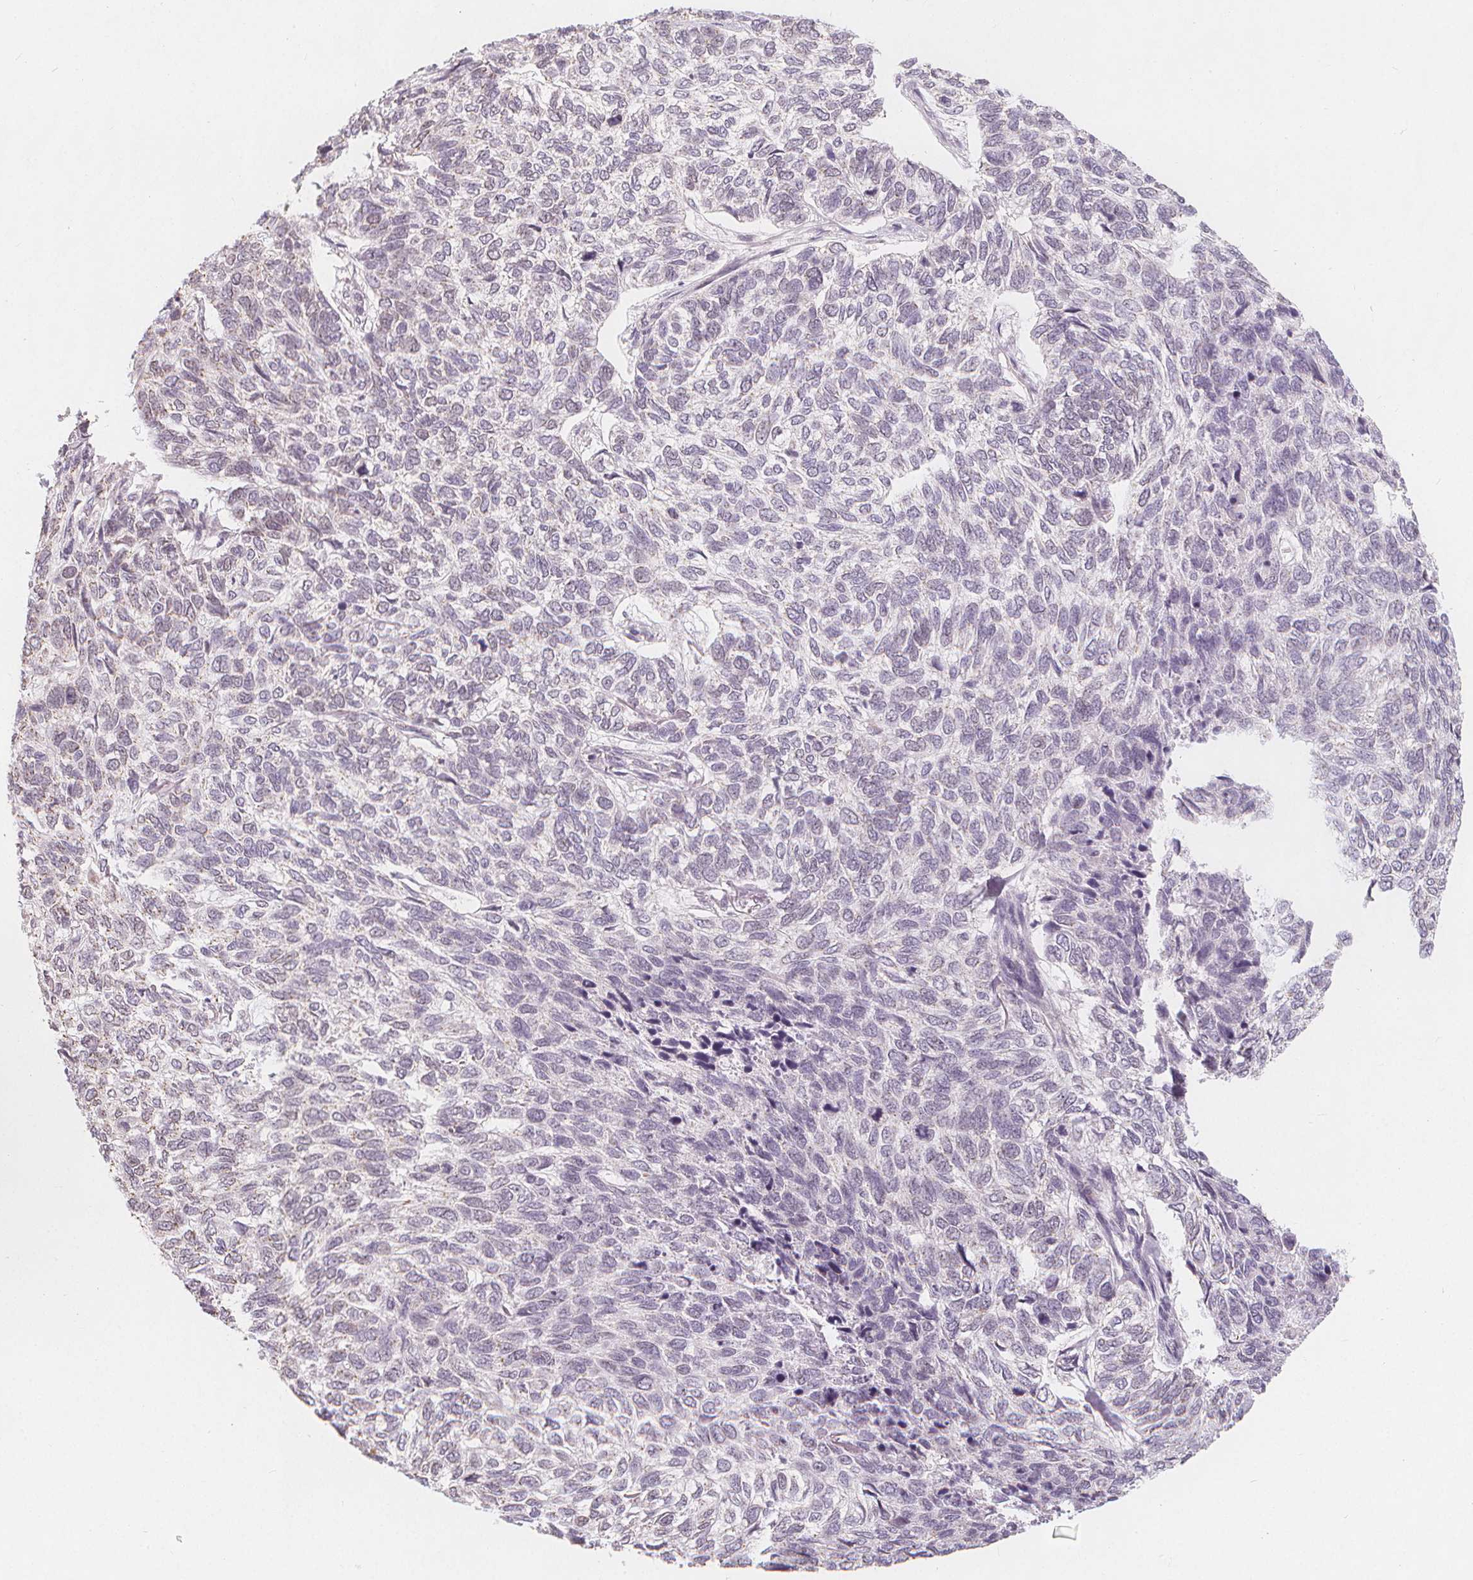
{"staining": {"intensity": "negative", "quantity": "none", "location": "none"}, "tissue": "skin cancer", "cell_type": "Tumor cells", "image_type": "cancer", "snomed": [{"axis": "morphology", "description": "Basal cell carcinoma"}, {"axis": "topography", "description": "Skin"}], "caption": "The photomicrograph demonstrates no staining of tumor cells in basal cell carcinoma (skin). (DAB immunohistochemistry with hematoxylin counter stain).", "gene": "TIPIN", "patient": {"sex": "female", "age": 65}}